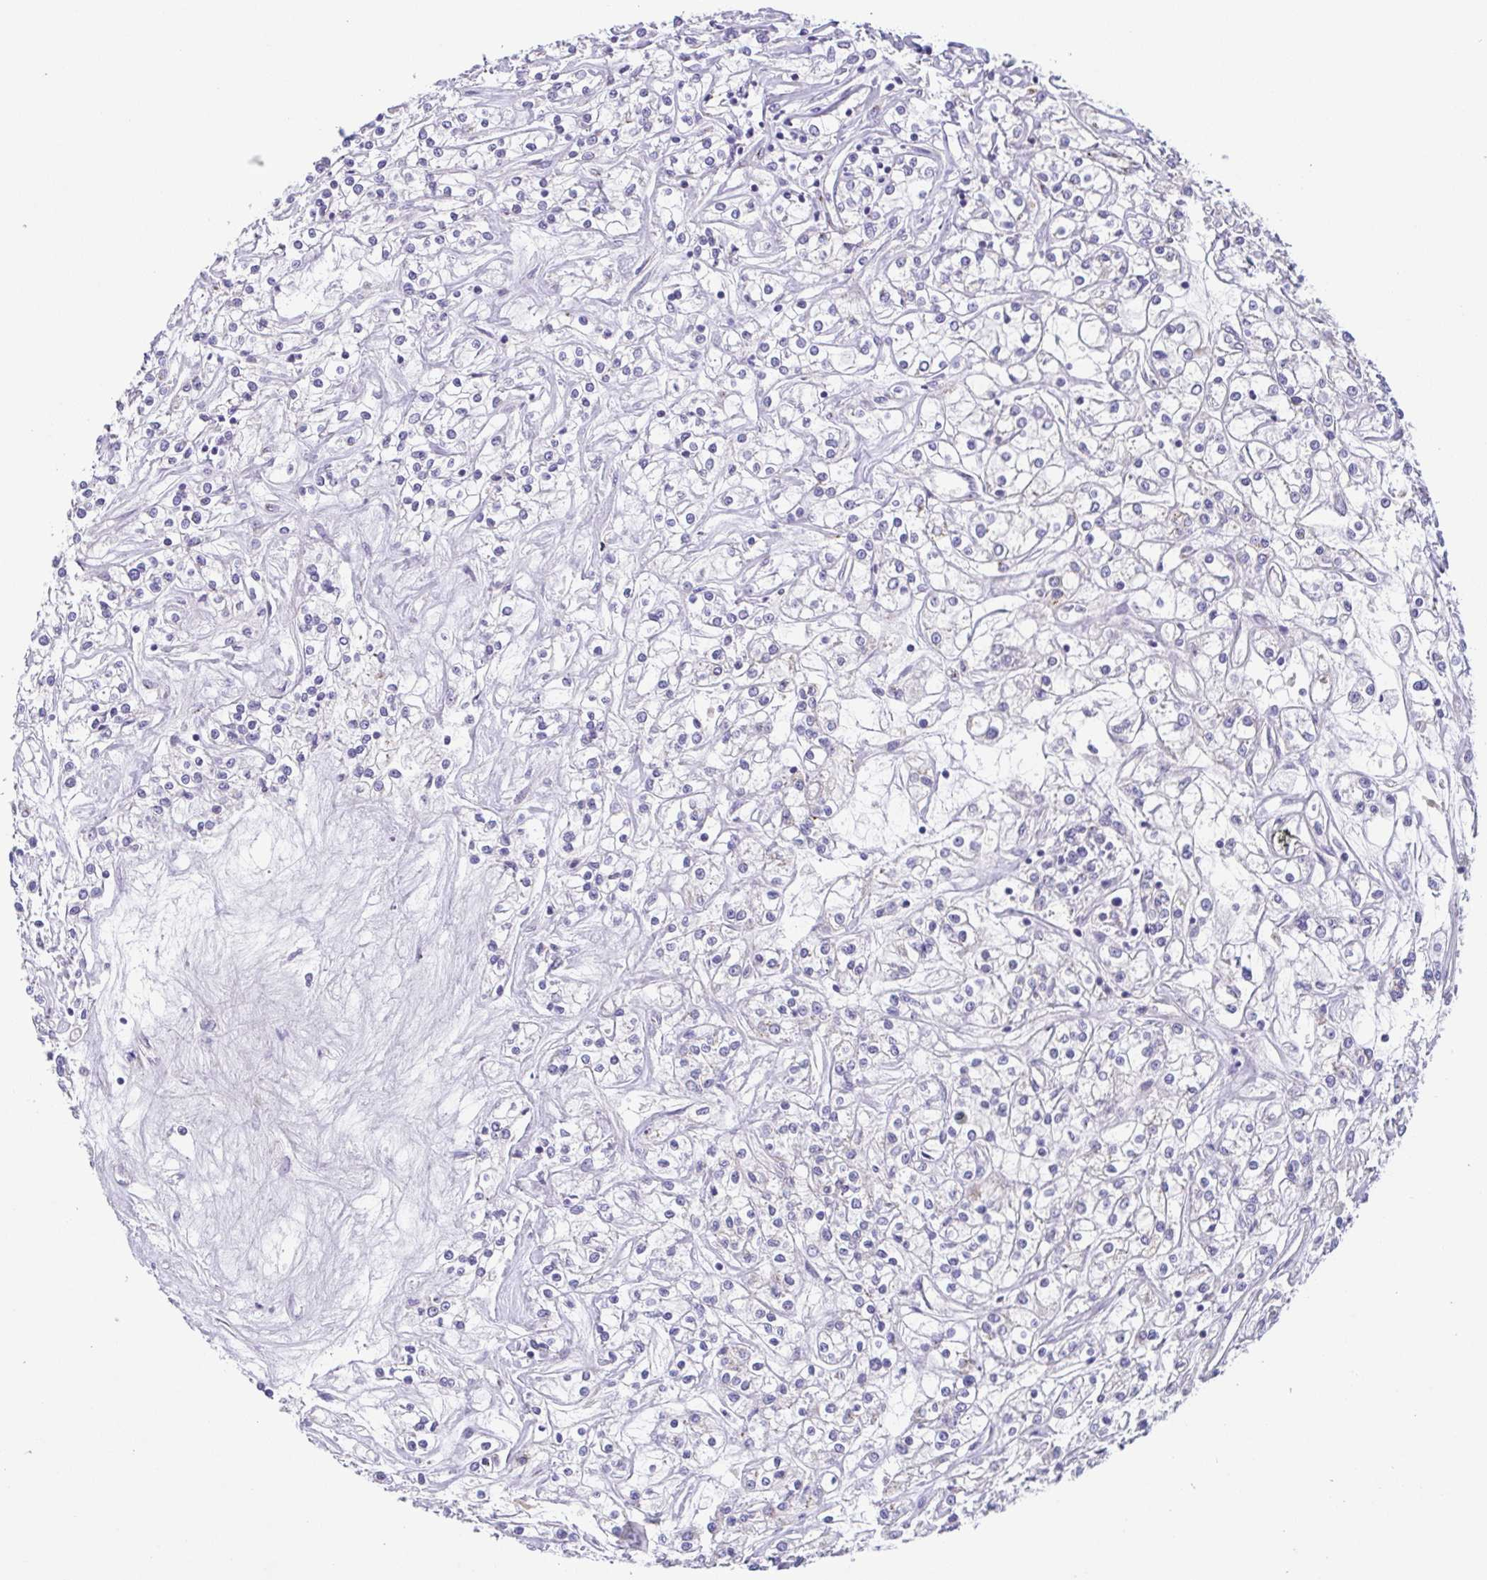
{"staining": {"intensity": "negative", "quantity": "none", "location": "none"}, "tissue": "renal cancer", "cell_type": "Tumor cells", "image_type": "cancer", "snomed": [{"axis": "morphology", "description": "Adenocarcinoma, NOS"}, {"axis": "topography", "description": "Kidney"}], "caption": "There is no significant staining in tumor cells of adenocarcinoma (renal). The staining is performed using DAB brown chromogen with nuclei counter-stained in using hematoxylin.", "gene": "COL17A1", "patient": {"sex": "female", "age": 59}}